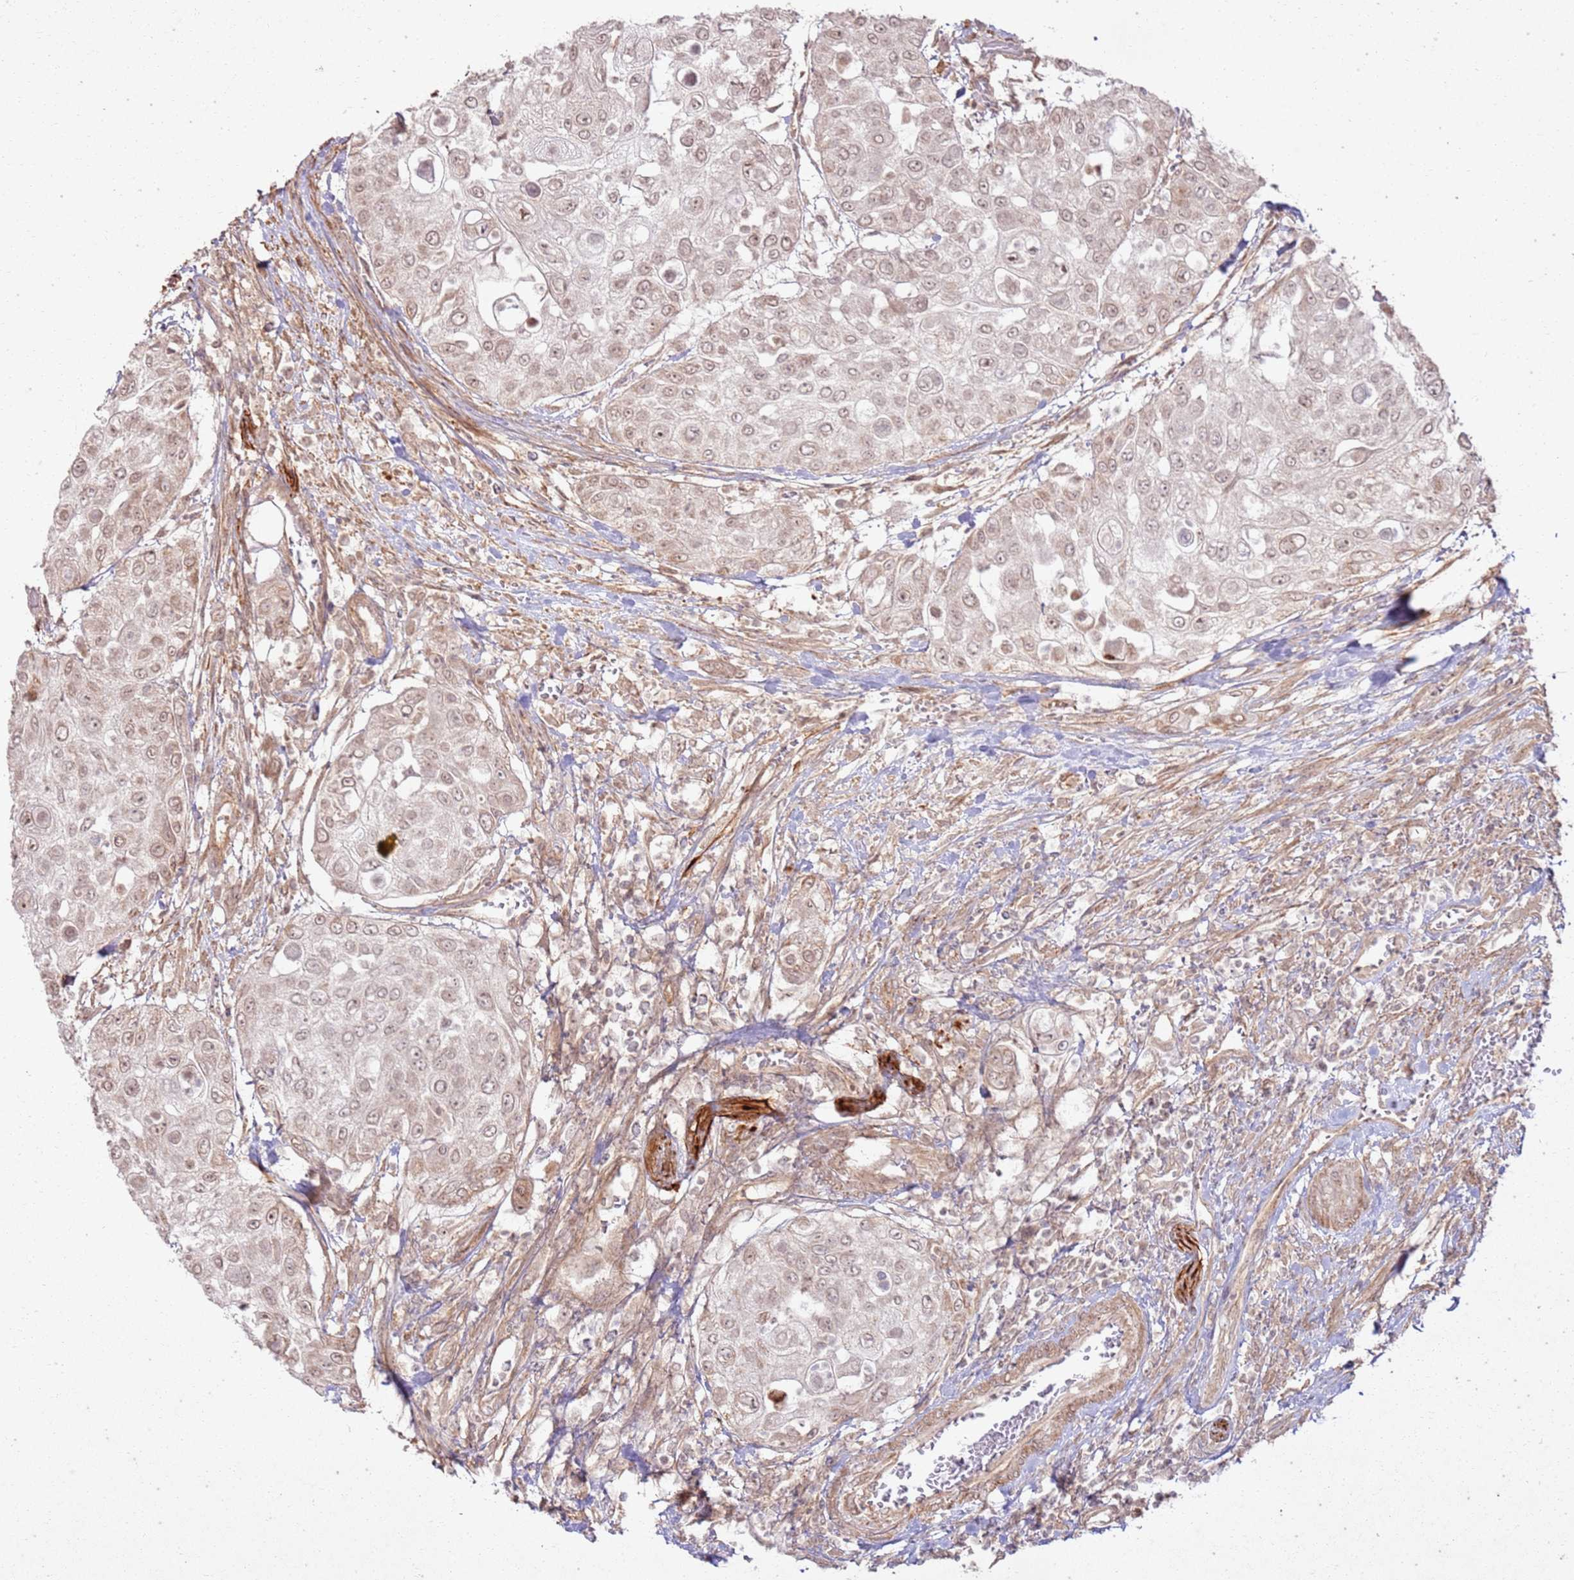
{"staining": {"intensity": "weak", "quantity": ">75%", "location": "nuclear"}, "tissue": "urothelial cancer", "cell_type": "Tumor cells", "image_type": "cancer", "snomed": [{"axis": "morphology", "description": "Urothelial carcinoma, High grade"}, {"axis": "topography", "description": "Urinary bladder"}], "caption": "Immunohistochemistry of urothelial cancer displays low levels of weak nuclear staining in approximately >75% of tumor cells.", "gene": "ZNF623", "patient": {"sex": "female", "age": 79}}